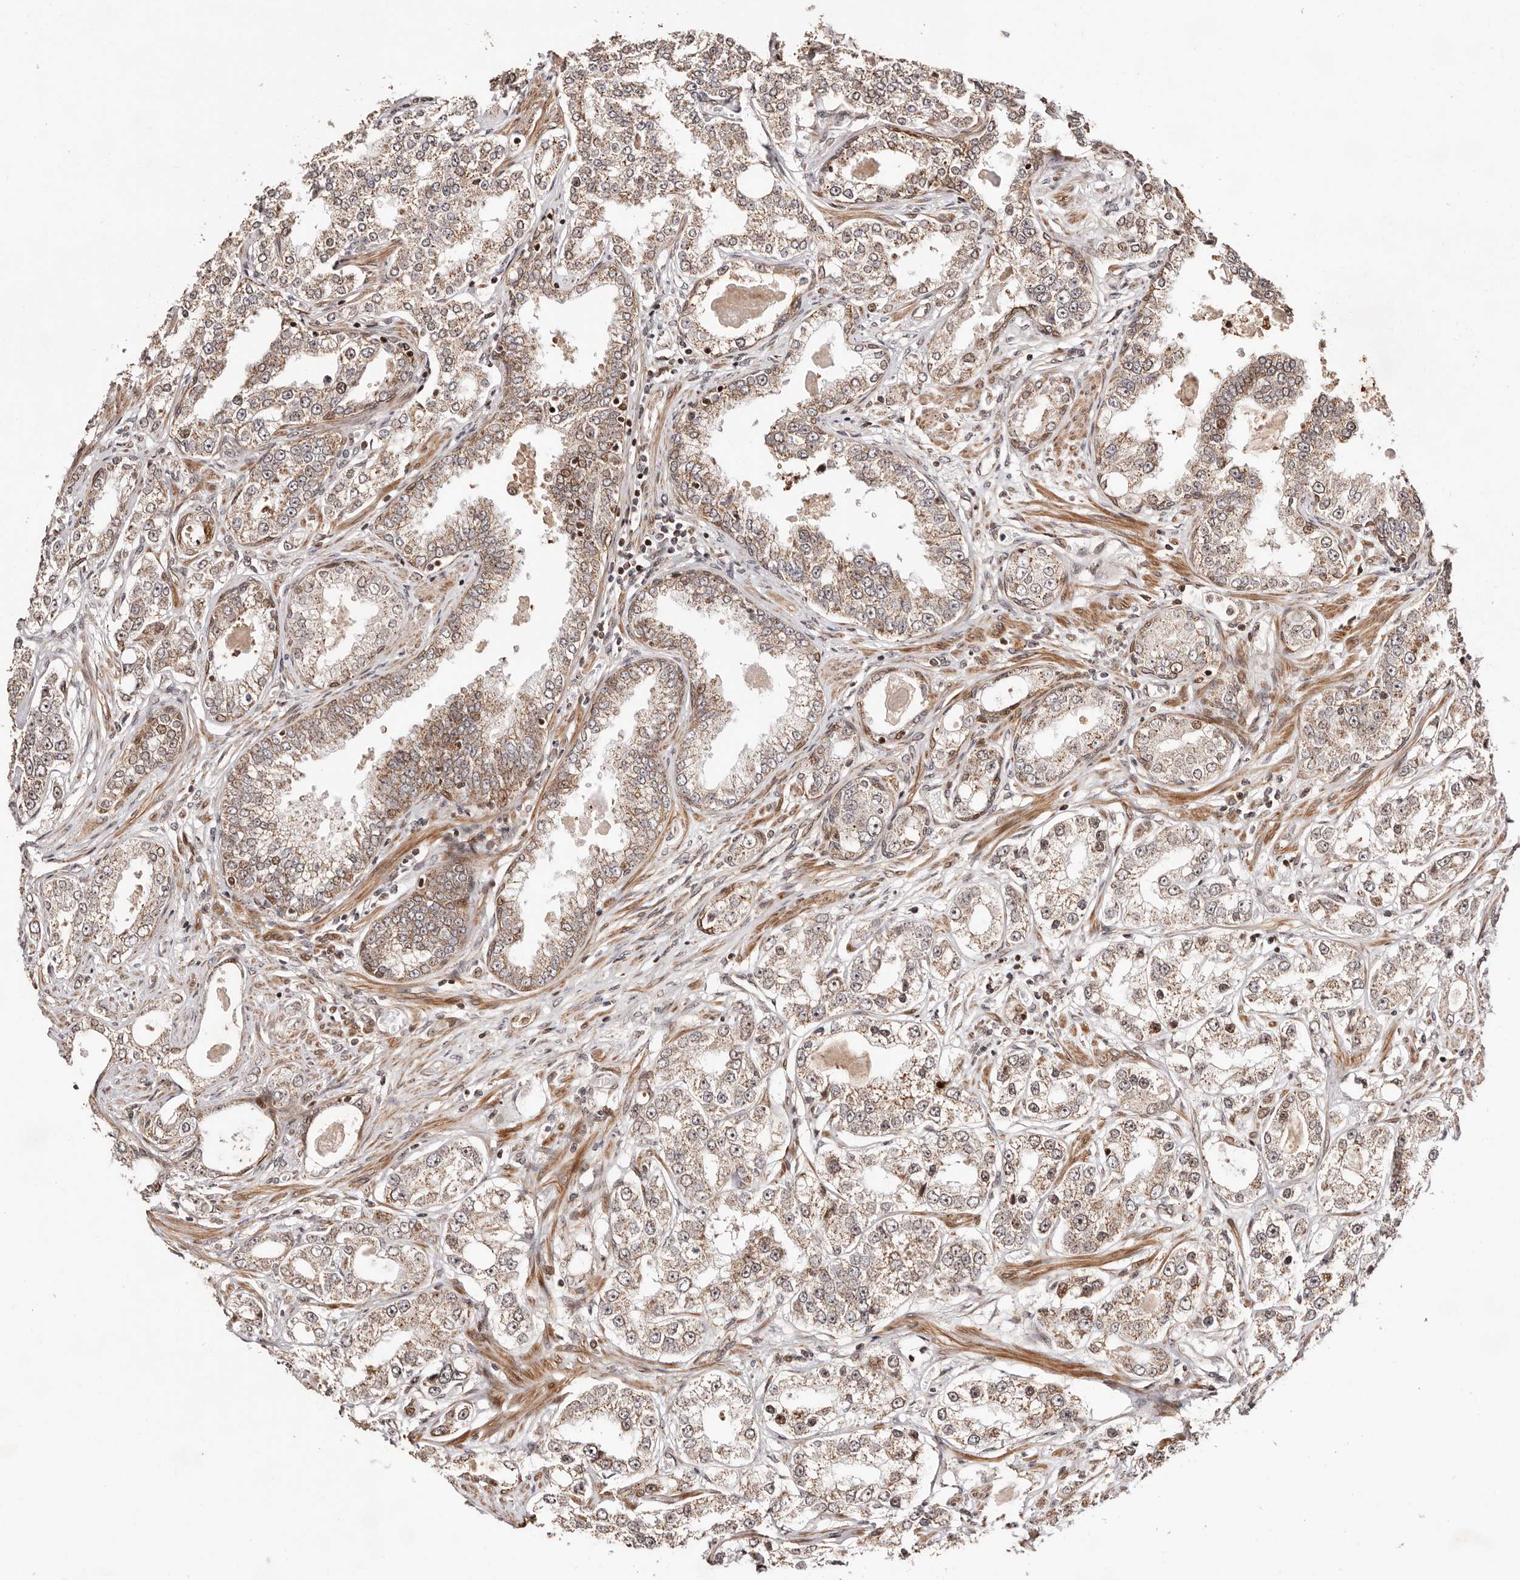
{"staining": {"intensity": "weak", "quantity": ">75%", "location": "cytoplasmic/membranous"}, "tissue": "prostate cancer", "cell_type": "Tumor cells", "image_type": "cancer", "snomed": [{"axis": "morphology", "description": "Normal tissue, NOS"}, {"axis": "morphology", "description": "Adenocarcinoma, High grade"}, {"axis": "topography", "description": "Prostate"}], "caption": "Brown immunohistochemical staining in prostate high-grade adenocarcinoma shows weak cytoplasmic/membranous positivity in approximately >75% of tumor cells. (Brightfield microscopy of DAB IHC at high magnification).", "gene": "HIVEP3", "patient": {"sex": "male", "age": 83}}